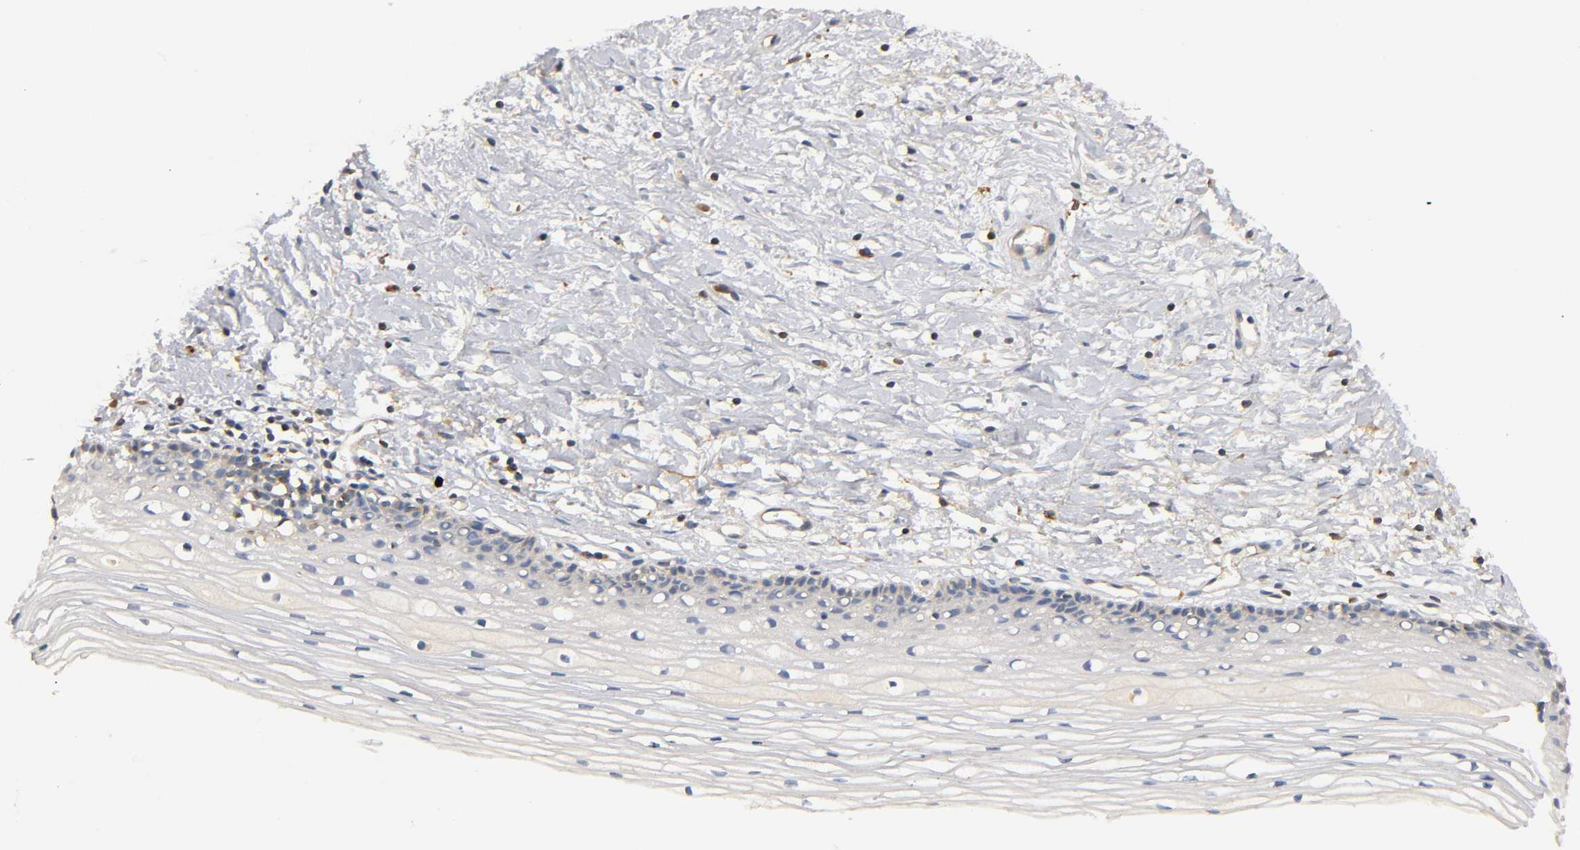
{"staining": {"intensity": "weak", "quantity": ">75%", "location": "cytoplasmic/membranous"}, "tissue": "cervix", "cell_type": "Glandular cells", "image_type": "normal", "snomed": [{"axis": "morphology", "description": "Normal tissue, NOS"}, {"axis": "topography", "description": "Cervix"}], "caption": "A micrograph of cervix stained for a protein displays weak cytoplasmic/membranous brown staining in glandular cells.", "gene": "RHOA", "patient": {"sex": "female", "age": 77}}